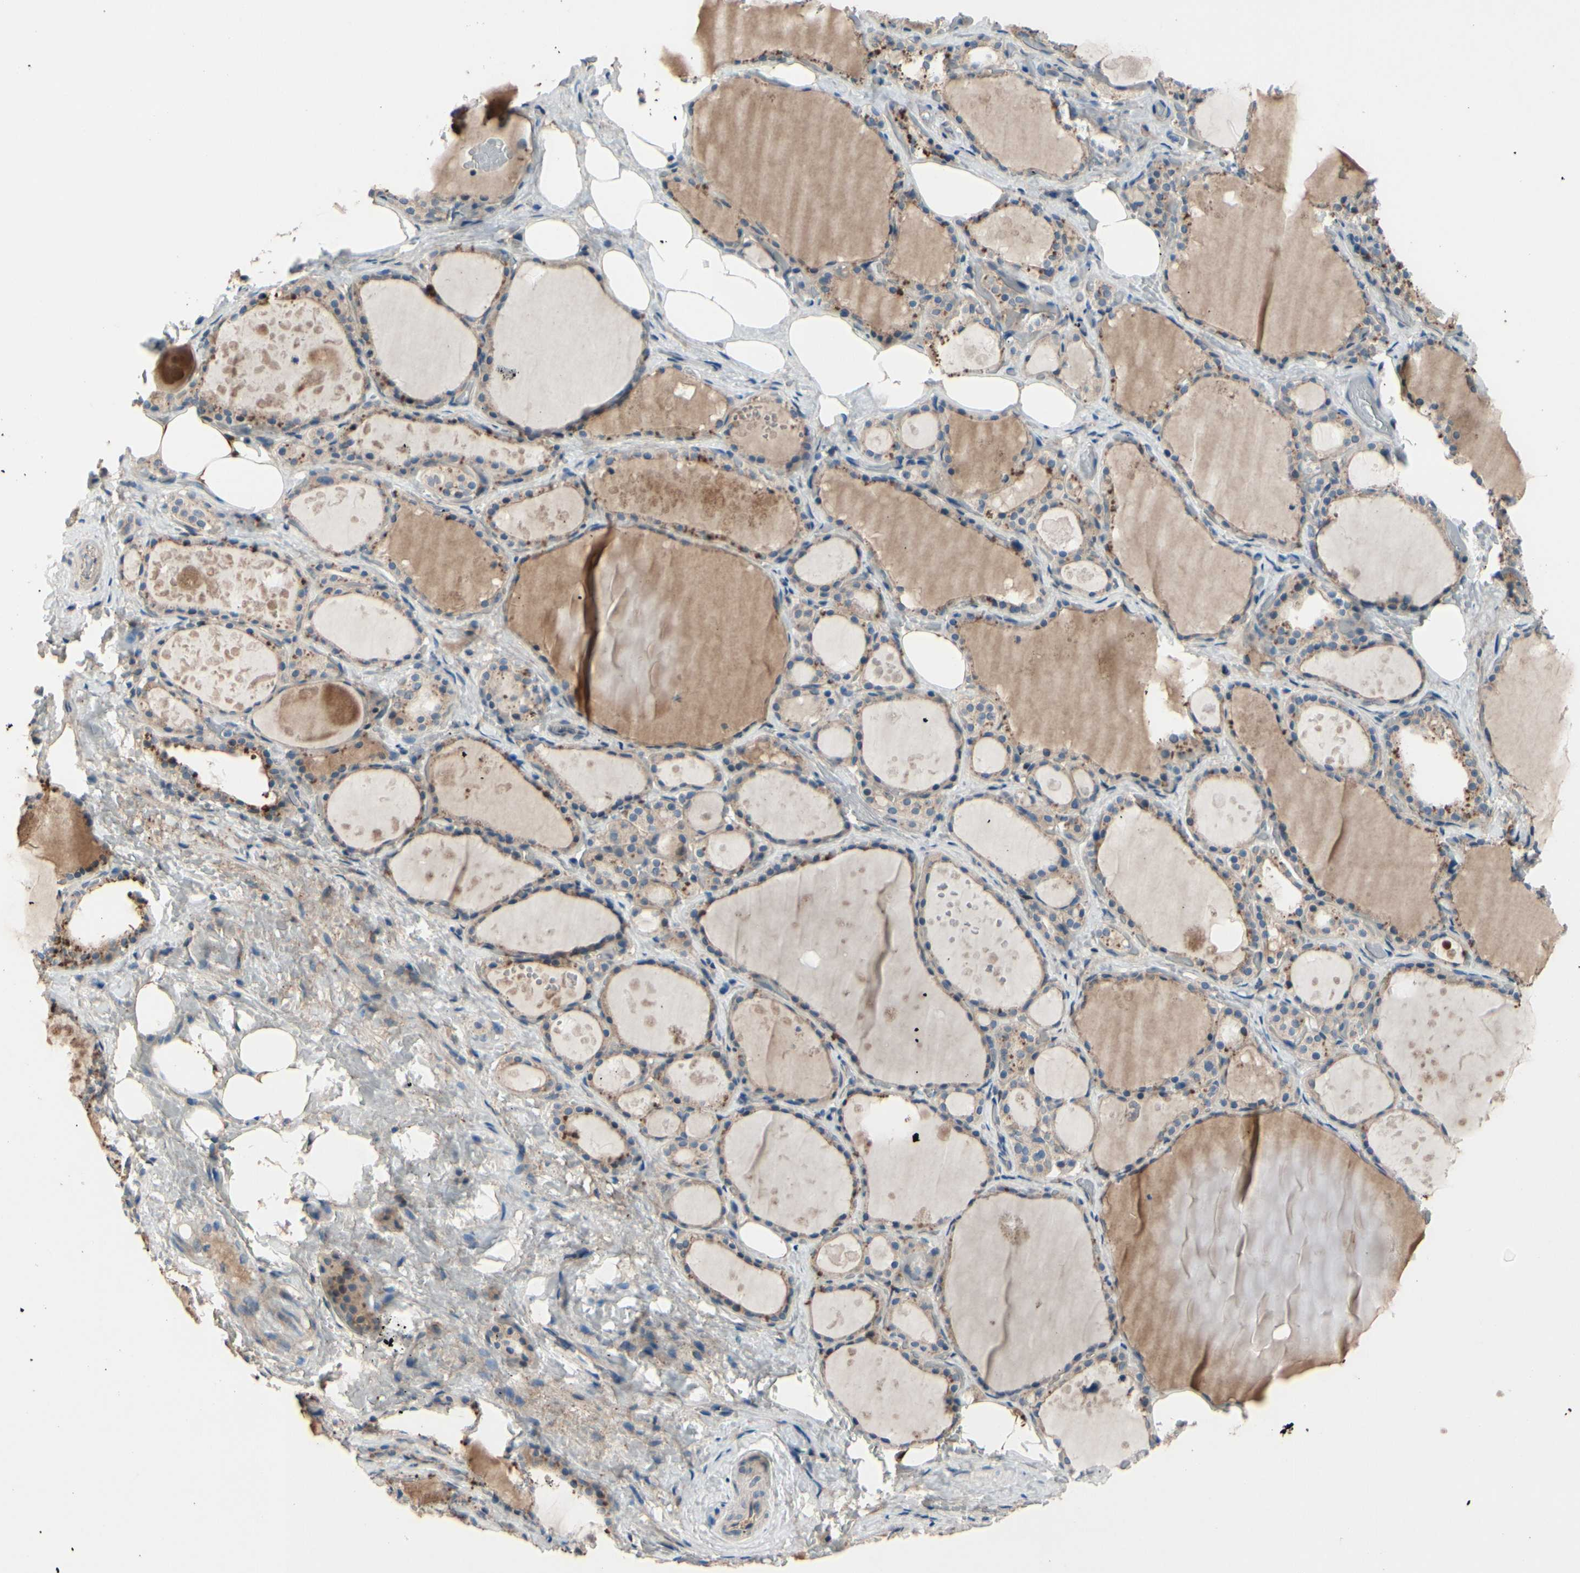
{"staining": {"intensity": "weak", "quantity": ">75%", "location": "cytoplasmic/membranous"}, "tissue": "thyroid gland", "cell_type": "Glandular cells", "image_type": "normal", "snomed": [{"axis": "morphology", "description": "Normal tissue, NOS"}, {"axis": "topography", "description": "Thyroid gland"}], "caption": "Immunohistochemistry histopathology image of benign thyroid gland: thyroid gland stained using immunohistochemistry (IHC) shows low levels of weak protein expression localized specifically in the cytoplasmic/membranous of glandular cells, appearing as a cytoplasmic/membranous brown color.", "gene": "ICAM5", "patient": {"sex": "male", "age": 61}}